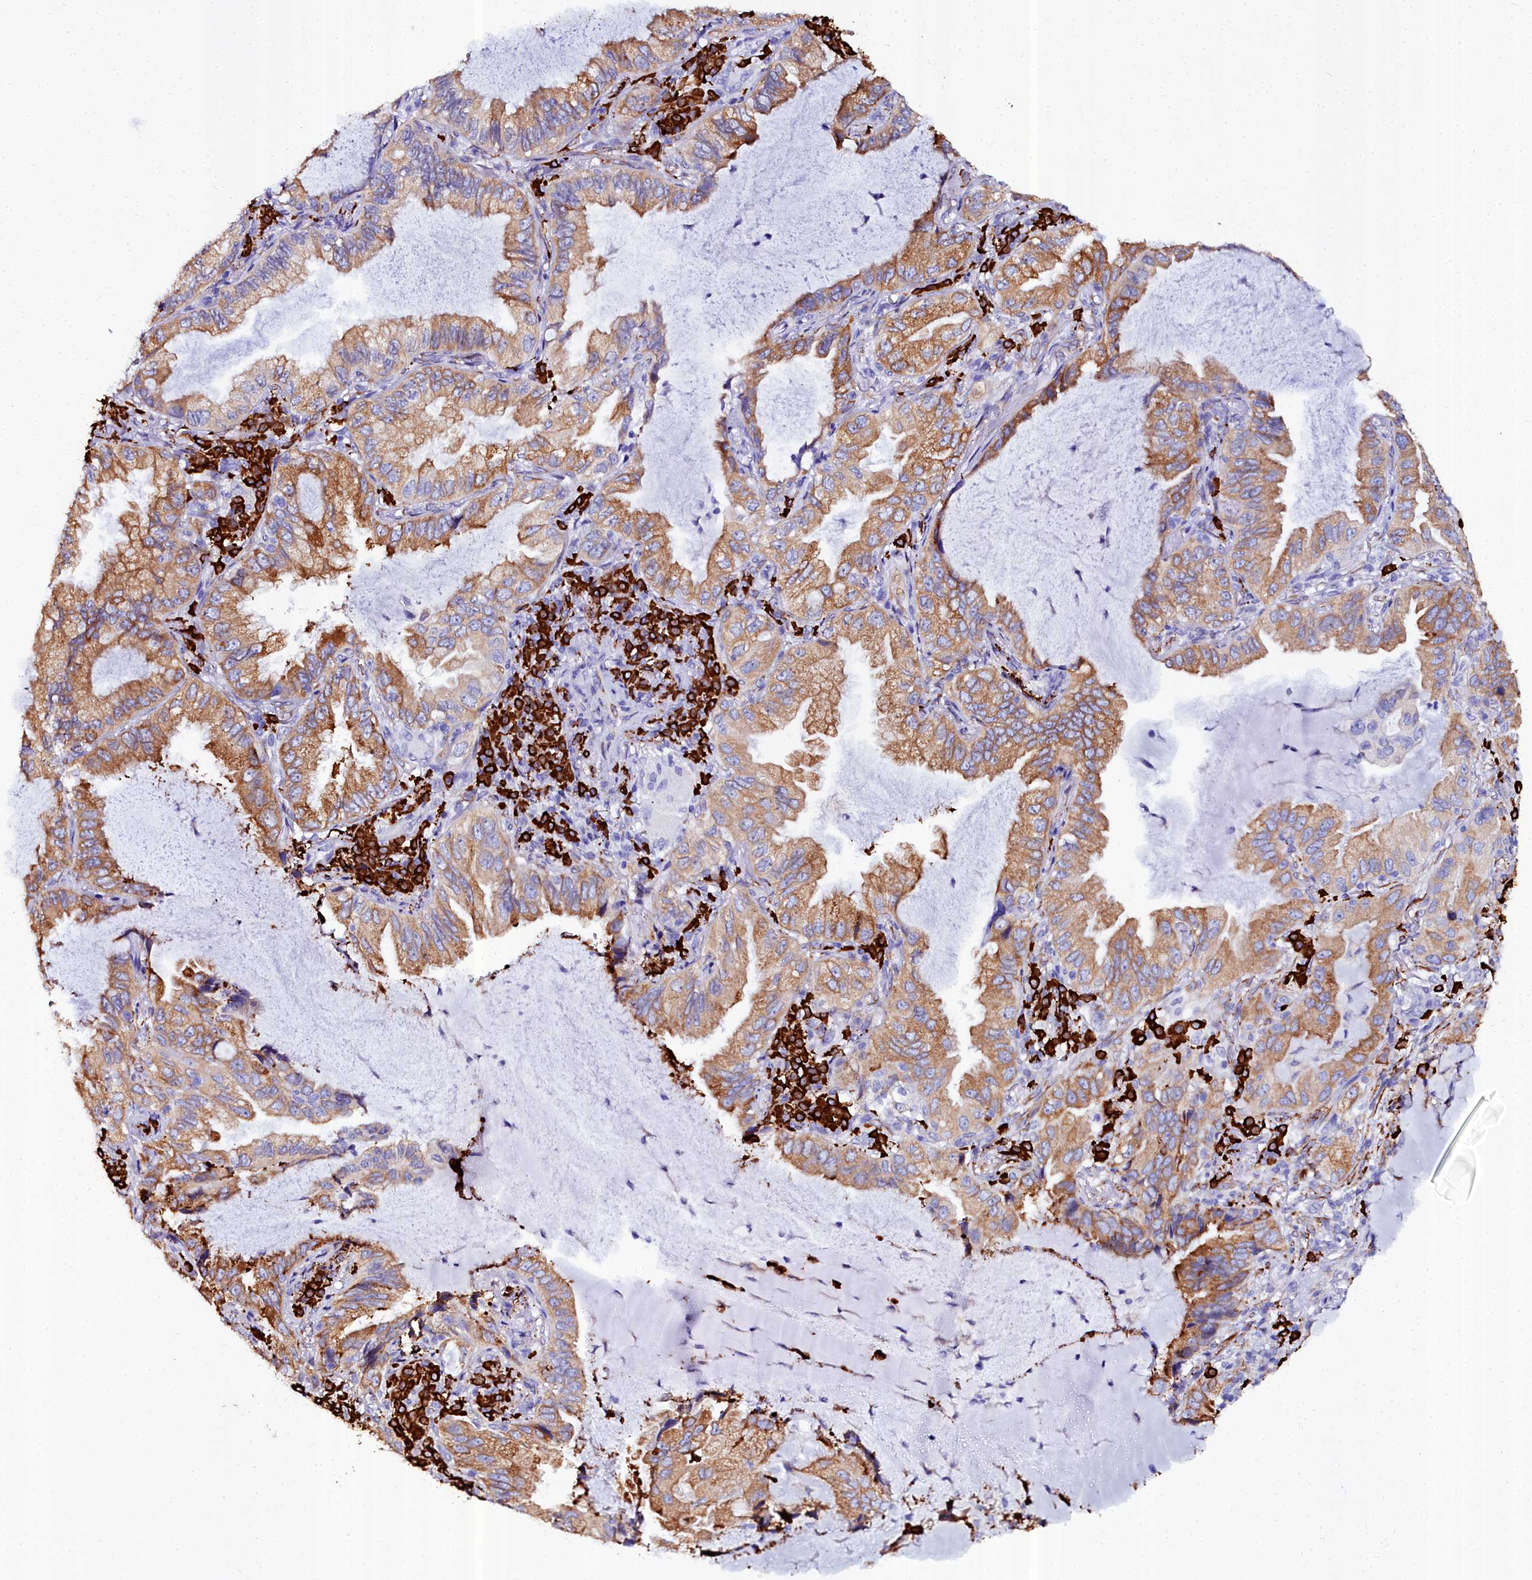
{"staining": {"intensity": "moderate", "quantity": ">75%", "location": "cytoplasmic/membranous"}, "tissue": "lung cancer", "cell_type": "Tumor cells", "image_type": "cancer", "snomed": [{"axis": "morphology", "description": "Adenocarcinoma, NOS"}, {"axis": "topography", "description": "Lung"}], "caption": "An image showing moderate cytoplasmic/membranous staining in approximately >75% of tumor cells in adenocarcinoma (lung), as visualized by brown immunohistochemical staining.", "gene": "TXNDC5", "patient": {"sex": "female", "age": 69}}